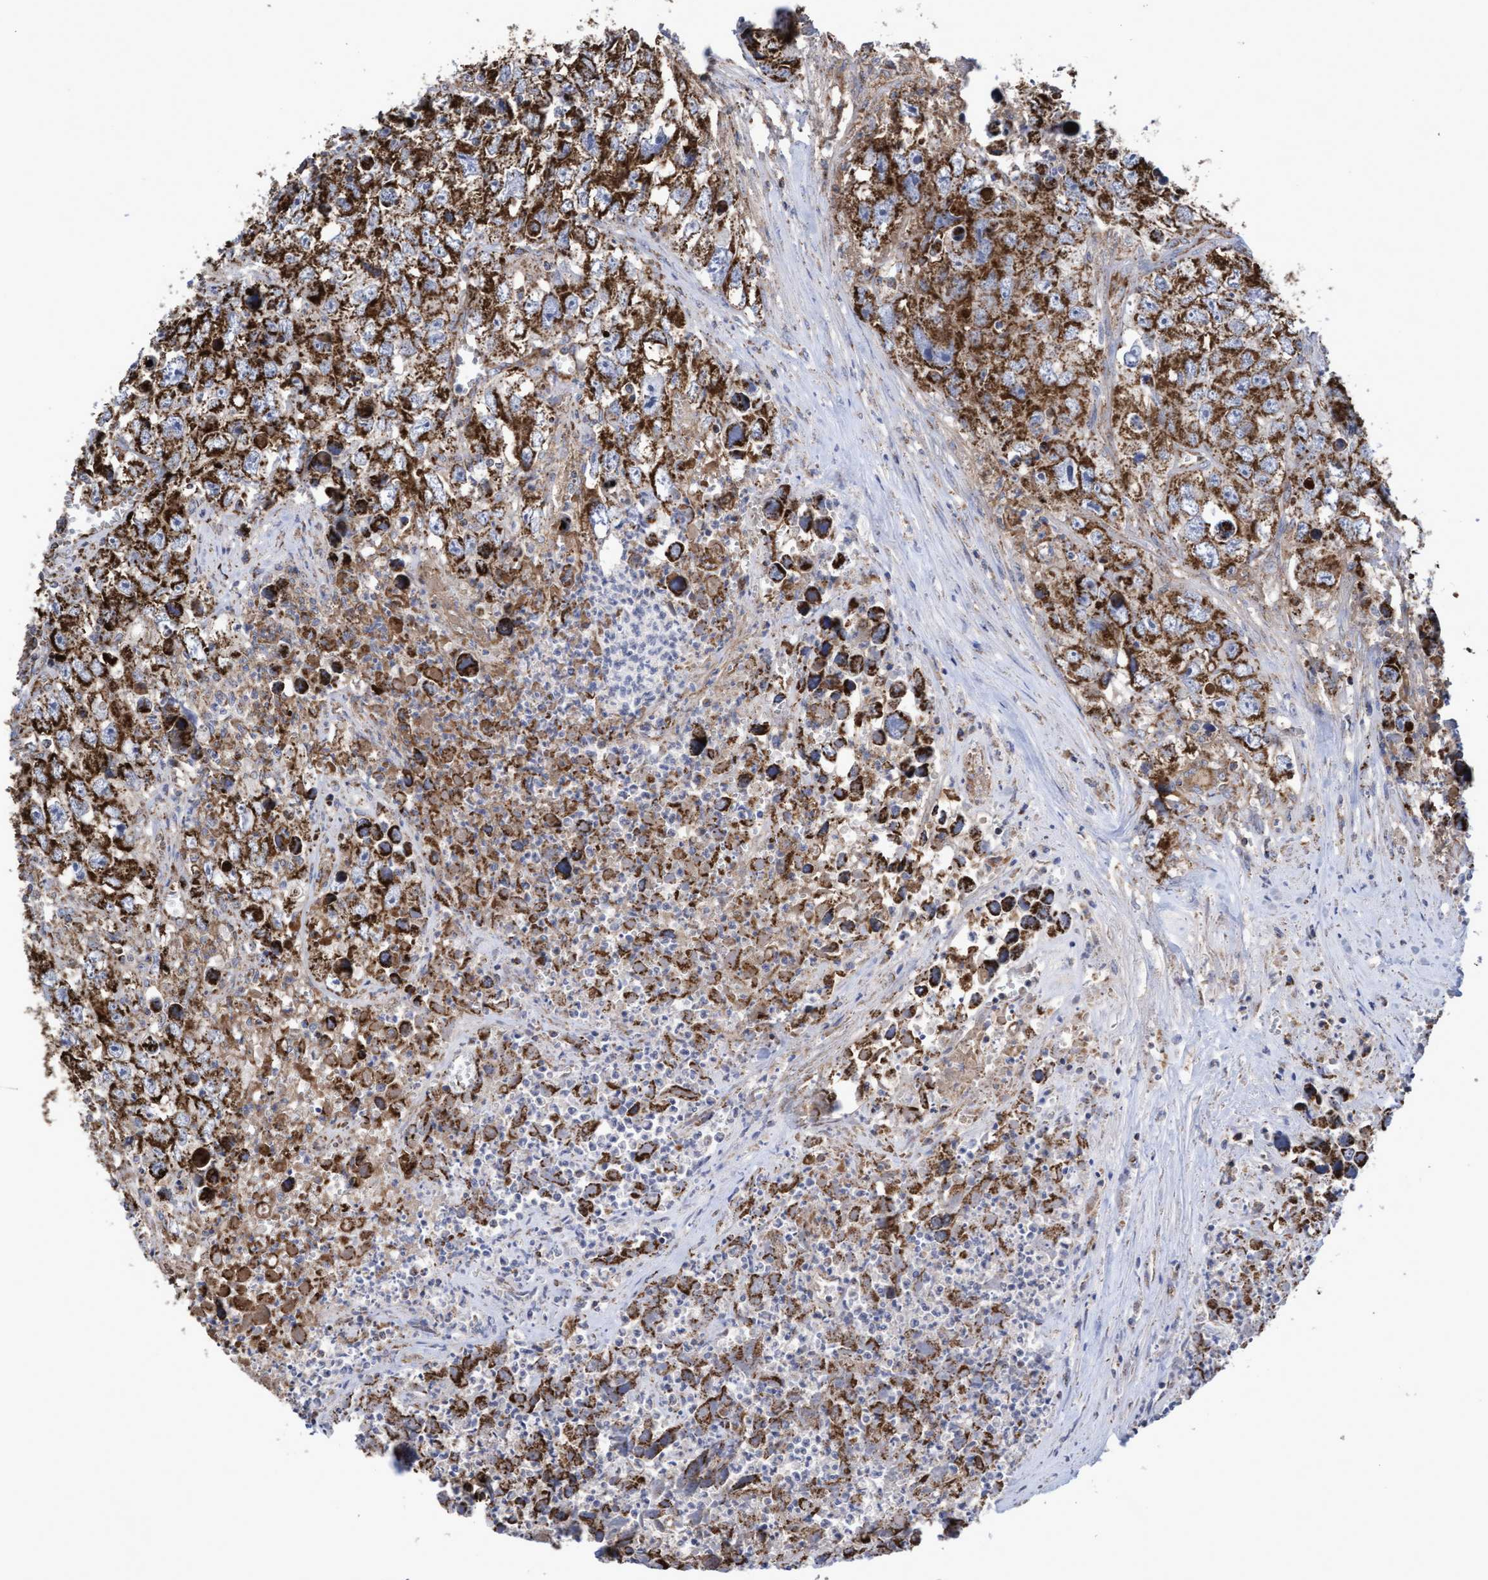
{"staining": {"intensity": "strong", "quantity": ">75%", "location": "cytoplasmic/membranous"}, "tissue": "testis cancer", "cell_type": "Tumor cells", "image_type": "cancer", "snomed": [{"axis": "morphology", "description": "Seminoma, NOS"}, {"axis": "morphology", "description": "Carcinoma, Embryonal, NOS"}, {"axis": "topography", "description": "Testis"}], "caption": "An image of testis cancer (embryonal carcinoma) stained for a protein reveals strong cytoplasmic/membranous brown staining in tumor cells.", "gene": "COBL", "patient": {"sex": "male", "age": 43}}